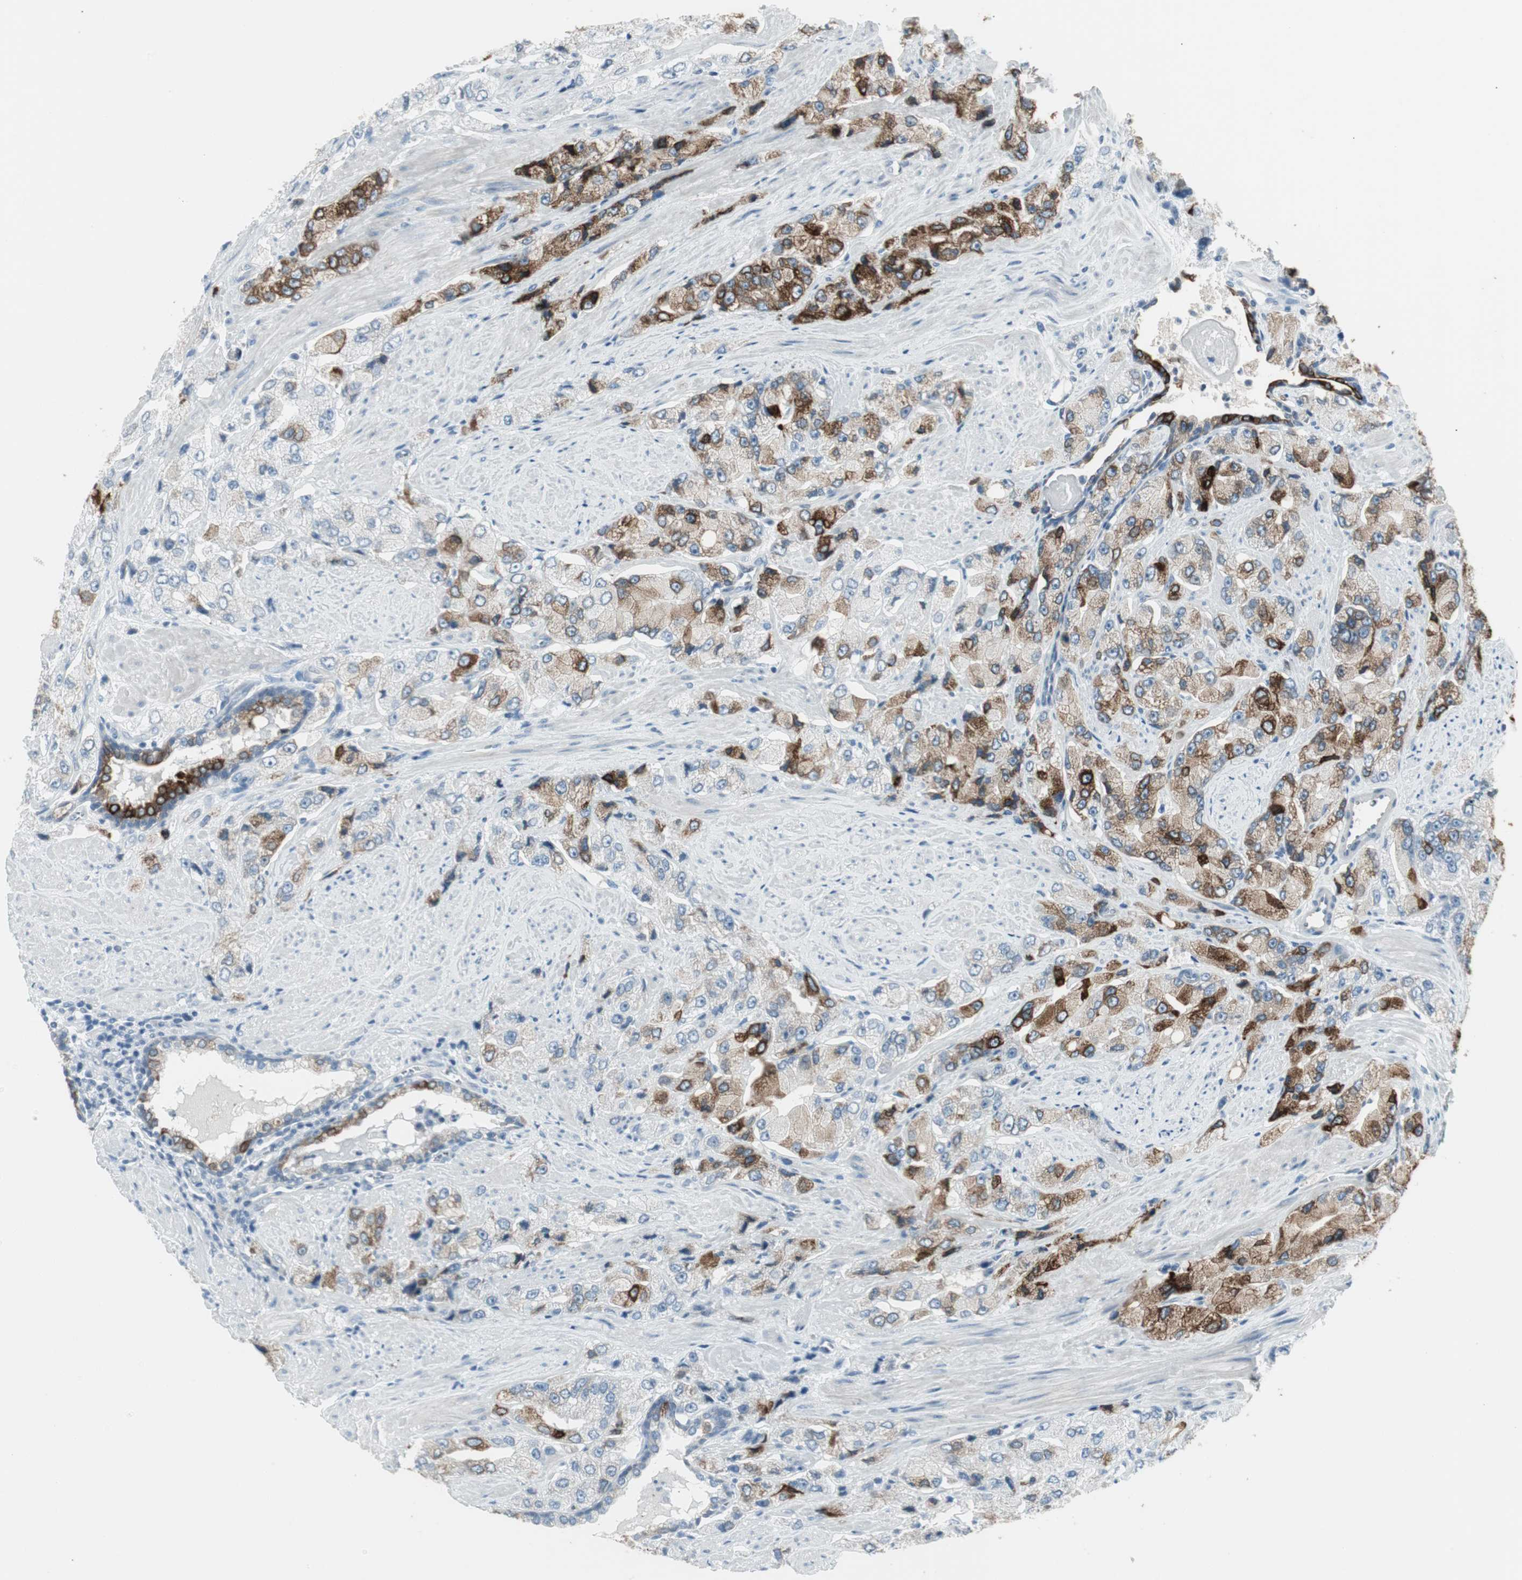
{"staining": {"intensity": "moderate", "quantity": "25%-75%", "location": "cytoplasmic/membranous"}, "tissue": "prostate cancer", "cell_type": "Tumor cells", "image_type": "cancer", "snomed": [{"axis": "morphology", "description": "Adenocarcinoma, High grade"}, {"axis": "topography", "description": "Prostate"}], "caption": "Protein expression by immunohistochemistry exhibits moderate cytoplasmic/membranous expression in about 25%-75% of tumor cells in prostate cancer.", "gene": "AGR2", "patient": {"sex": "male", "age": 58}}